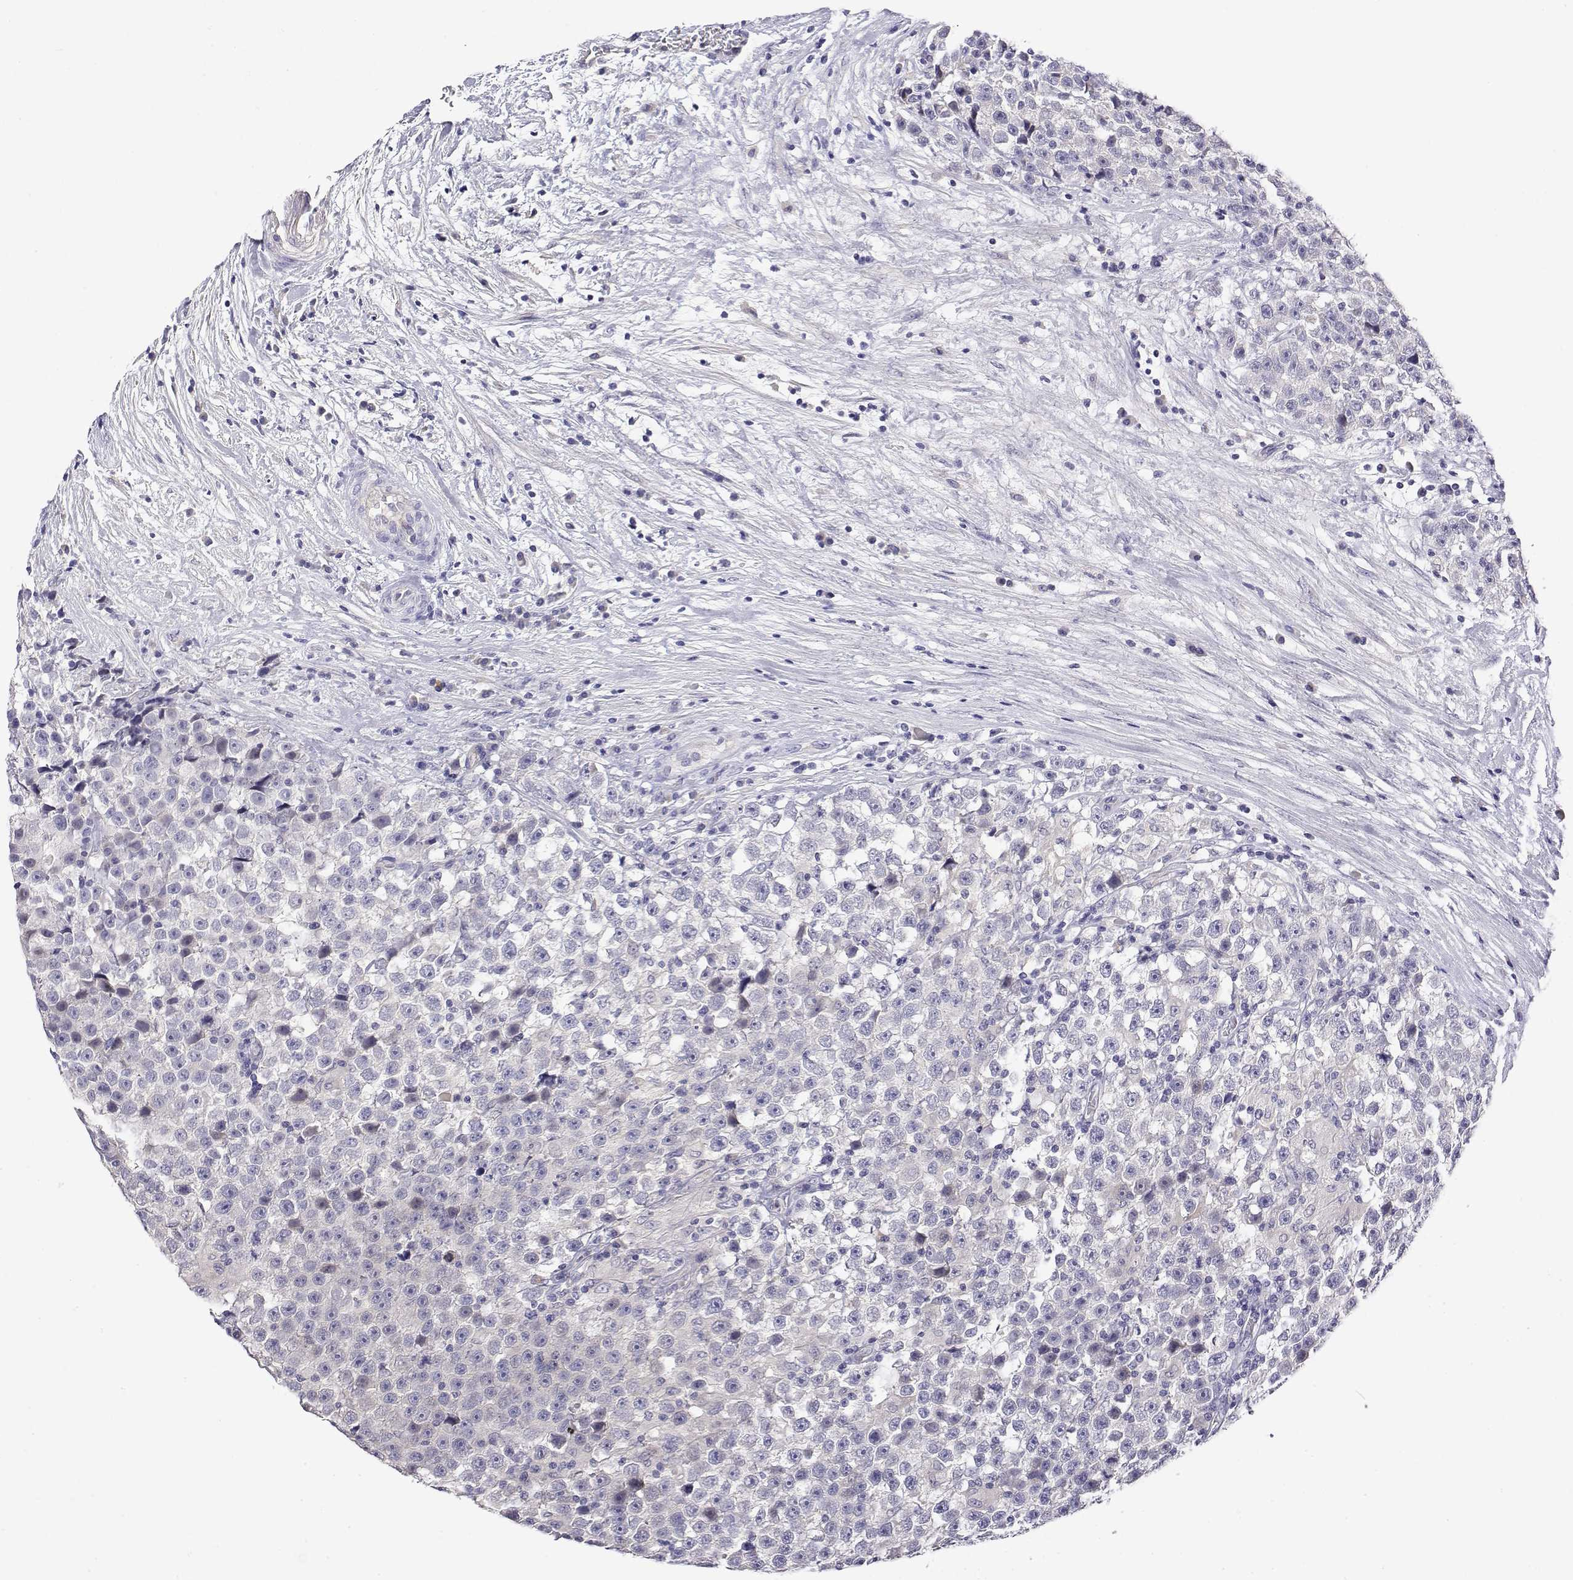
{"staining": {"intensity": "negative", "quantity": "none", "location": "none"}, "tissue": "testis cancer", "cell_type": "Tumor cells", "image_type": "cancer", "snomed": [{"axis": "morphology", "description": "Seminoma, NOS"}, {"axis": "topography", "description": "Testis"}], "caption": "The immunohistochemistry (IHC) photomicrograph has no significant staining in tumor cells of seminoma (testis) tissue.", "gene": "LY6D", "patient": {"sex": "male", "age": 31}}